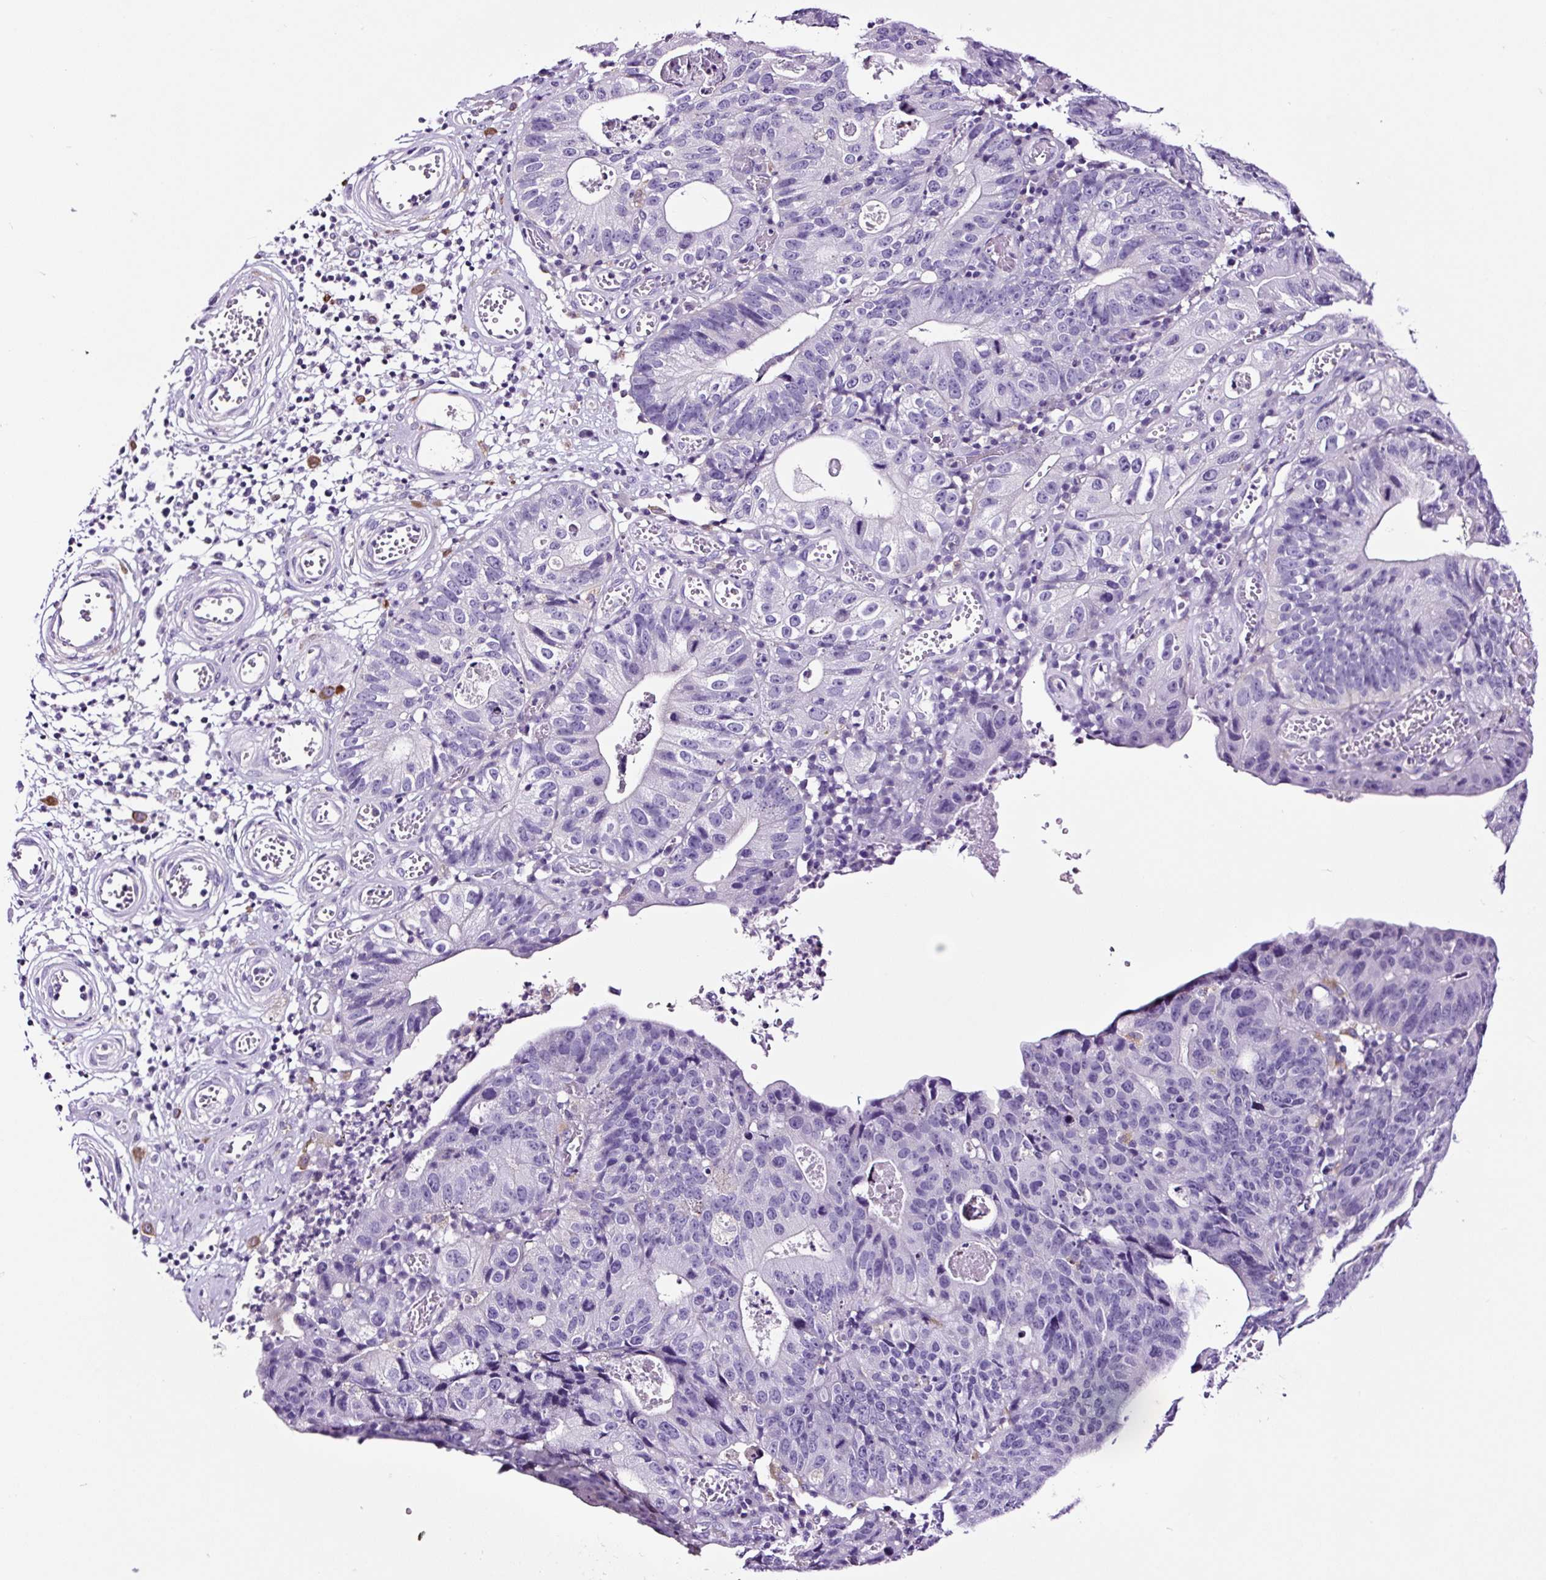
{"staining": {"intensity": "negative", "quantity": "none", "location": "none"}, "tissue": "stomach cancer", "cell_type": "Tumor cells", "image_type": "cancer", "snomed": [{"axis": "morphology", "description": "Adenocarcinoma, NOS"}, {"axis": "topography", "description": "Stomach"}], "caption": "Stomach adenocarcinoma stained for a protein using IHC exhibits no positivity tumor cells.", "gene": "FBXL7", "patient": {"sex": "male", "age": 59}}